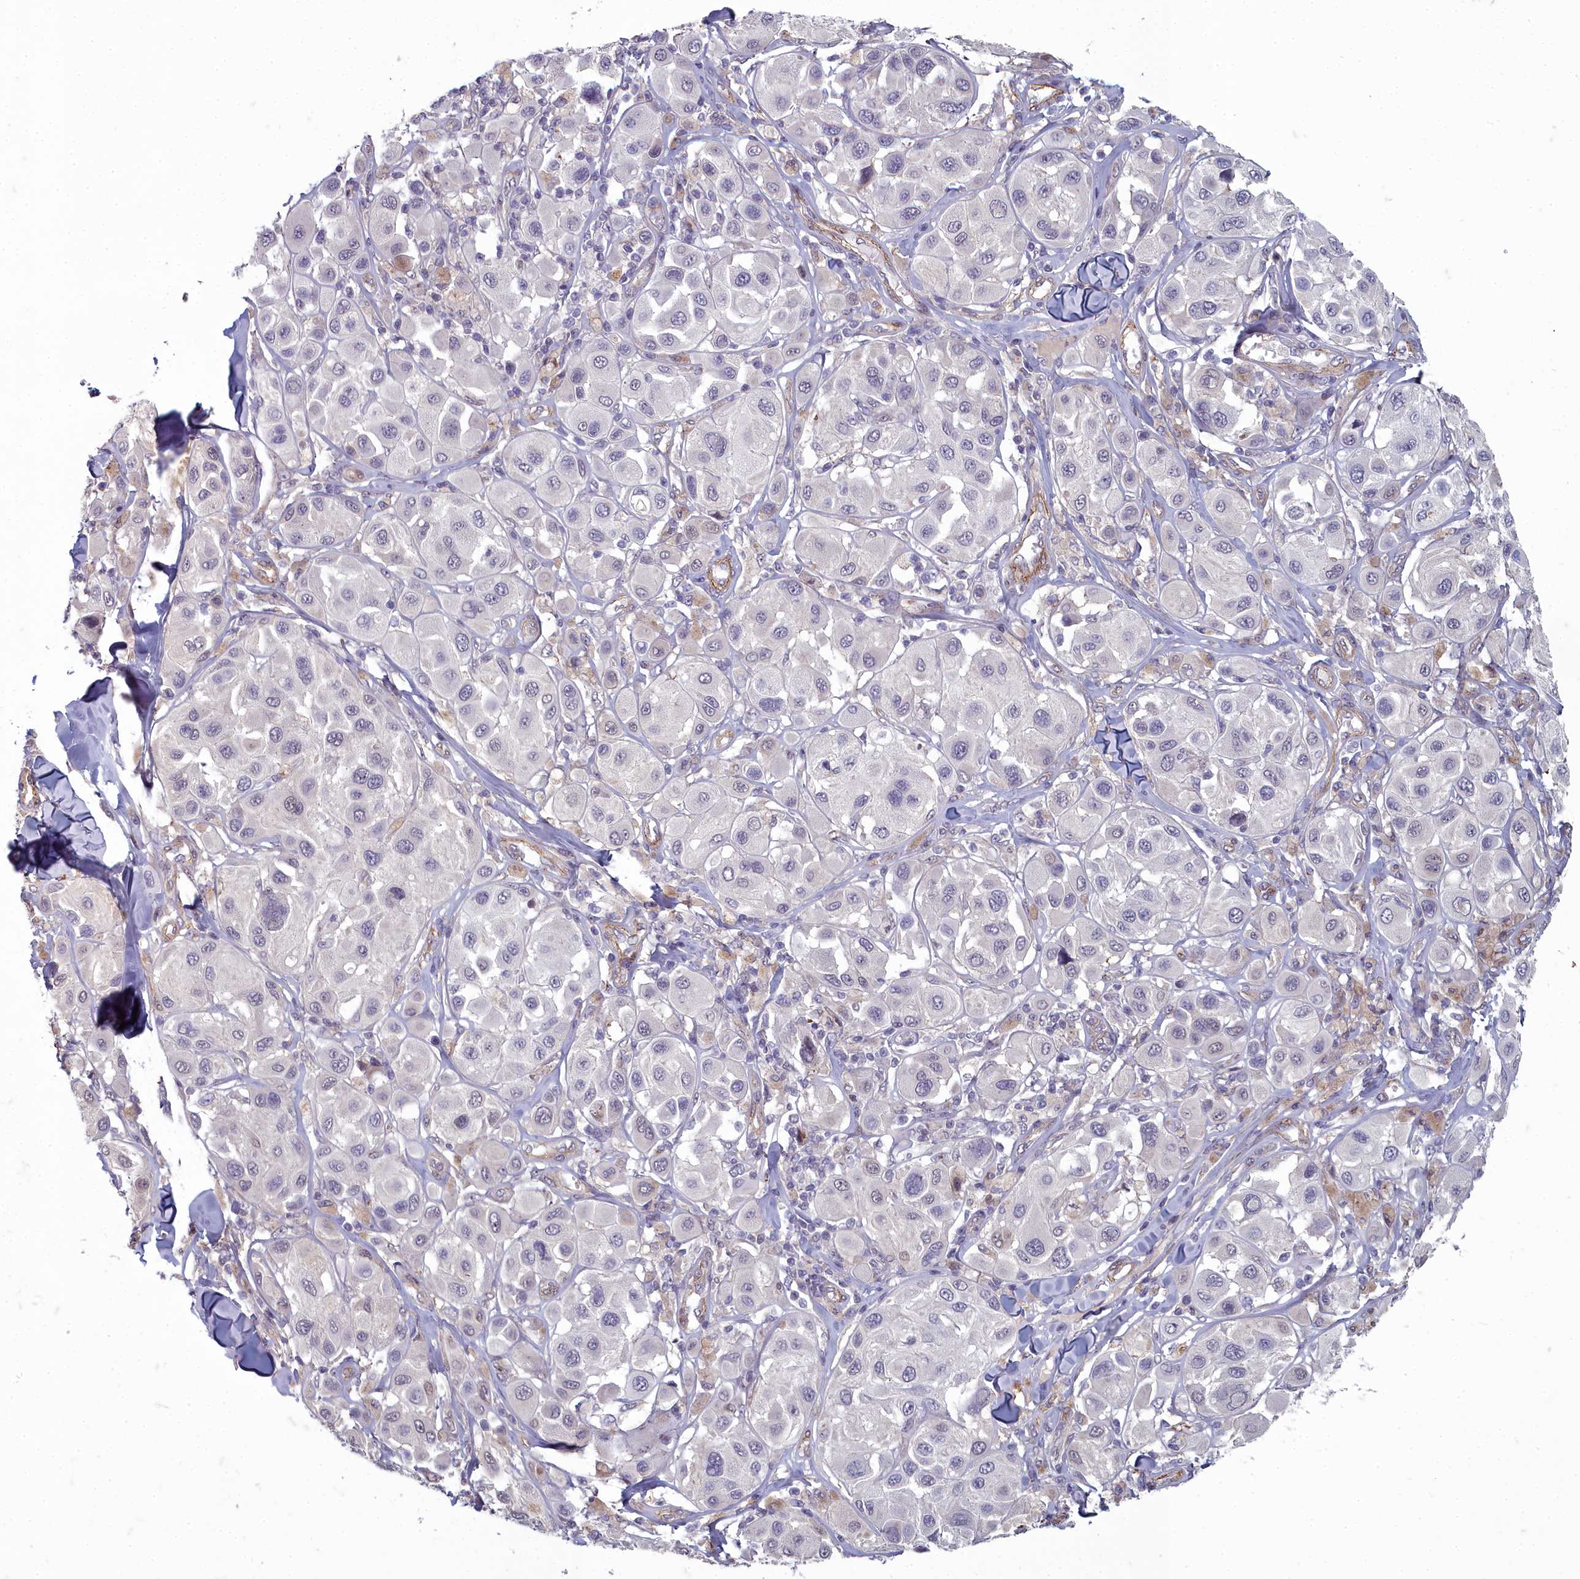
{"staining": {"intensity": "negative", "quantity": "none", "location": "none"}, "tissue": "melanoma", "cell_type": "Tumor cells", "image_type": "cancer", "snomed": [{"axis": "morphology", "description": "Malignant melanoma, Metastatic site"}, {"axis": "topography", "description": "Skin"}], "caption": "Immunohistochemical staining of melanoma exhibits no significant positivity in tumor cells. The staining was performed using DAB (3,3'-diaminobenzidine) to visualize the protein expression in brown, while the nuclei were stained in blue with hematoxylin (Magnification: 20x).", "gene": "ZNF626", "patient": {"sex": "male", "age": 41}}